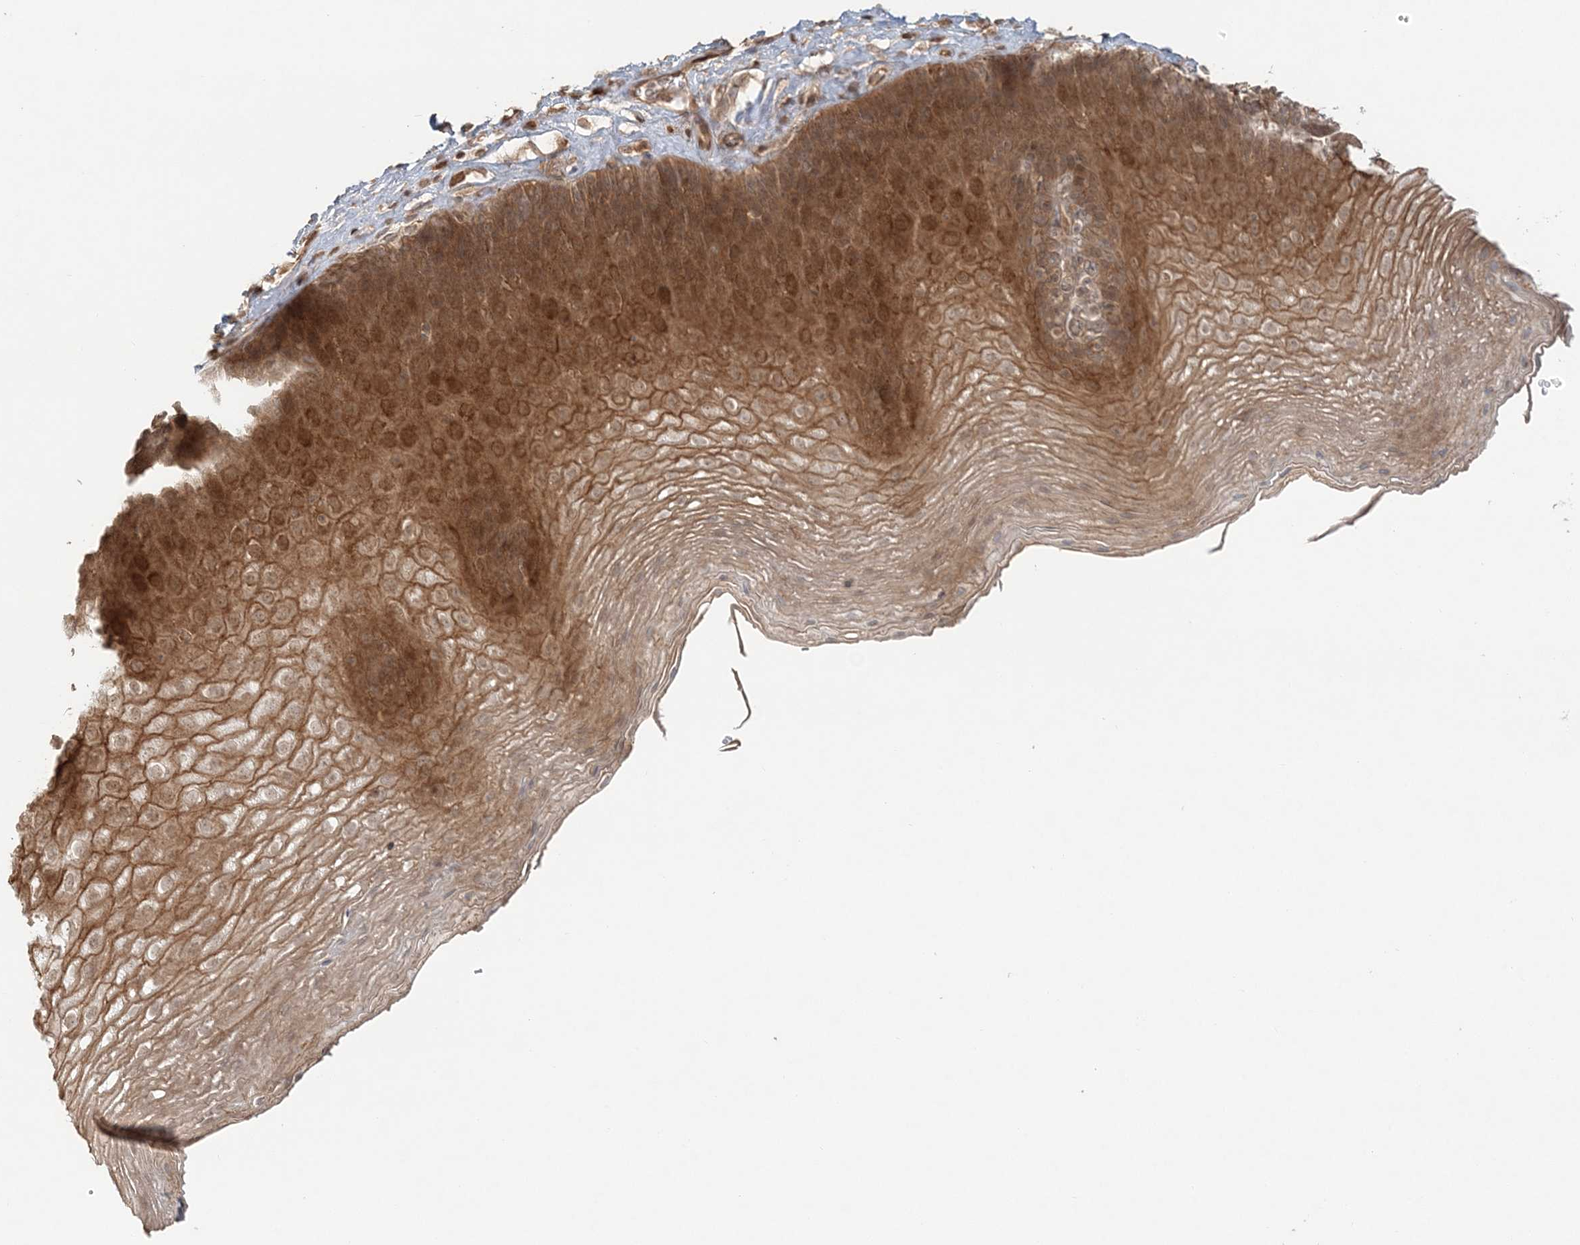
{"staining": {"intensity": "moderate", "quantity": ">75%", "location": "cytoplasmic/membranous,nuclear"}, "tissue": "esophagus", "cell_type": "Squamous epithelial cells", "image_type": "normal", "snomed": [{"axis": "morphology", "description": "Normal tissue, NOS"}, {"axis": "topography", "description": "Esophagus"}], "caption": "A brown stain shows moderate cytoplasmic/membranous,nuclear staining of a protein in squamous epithelial cells of normal human esophagus.", "gene": "KIAA0232", "patient": {"sex": "female", "age": 66}}